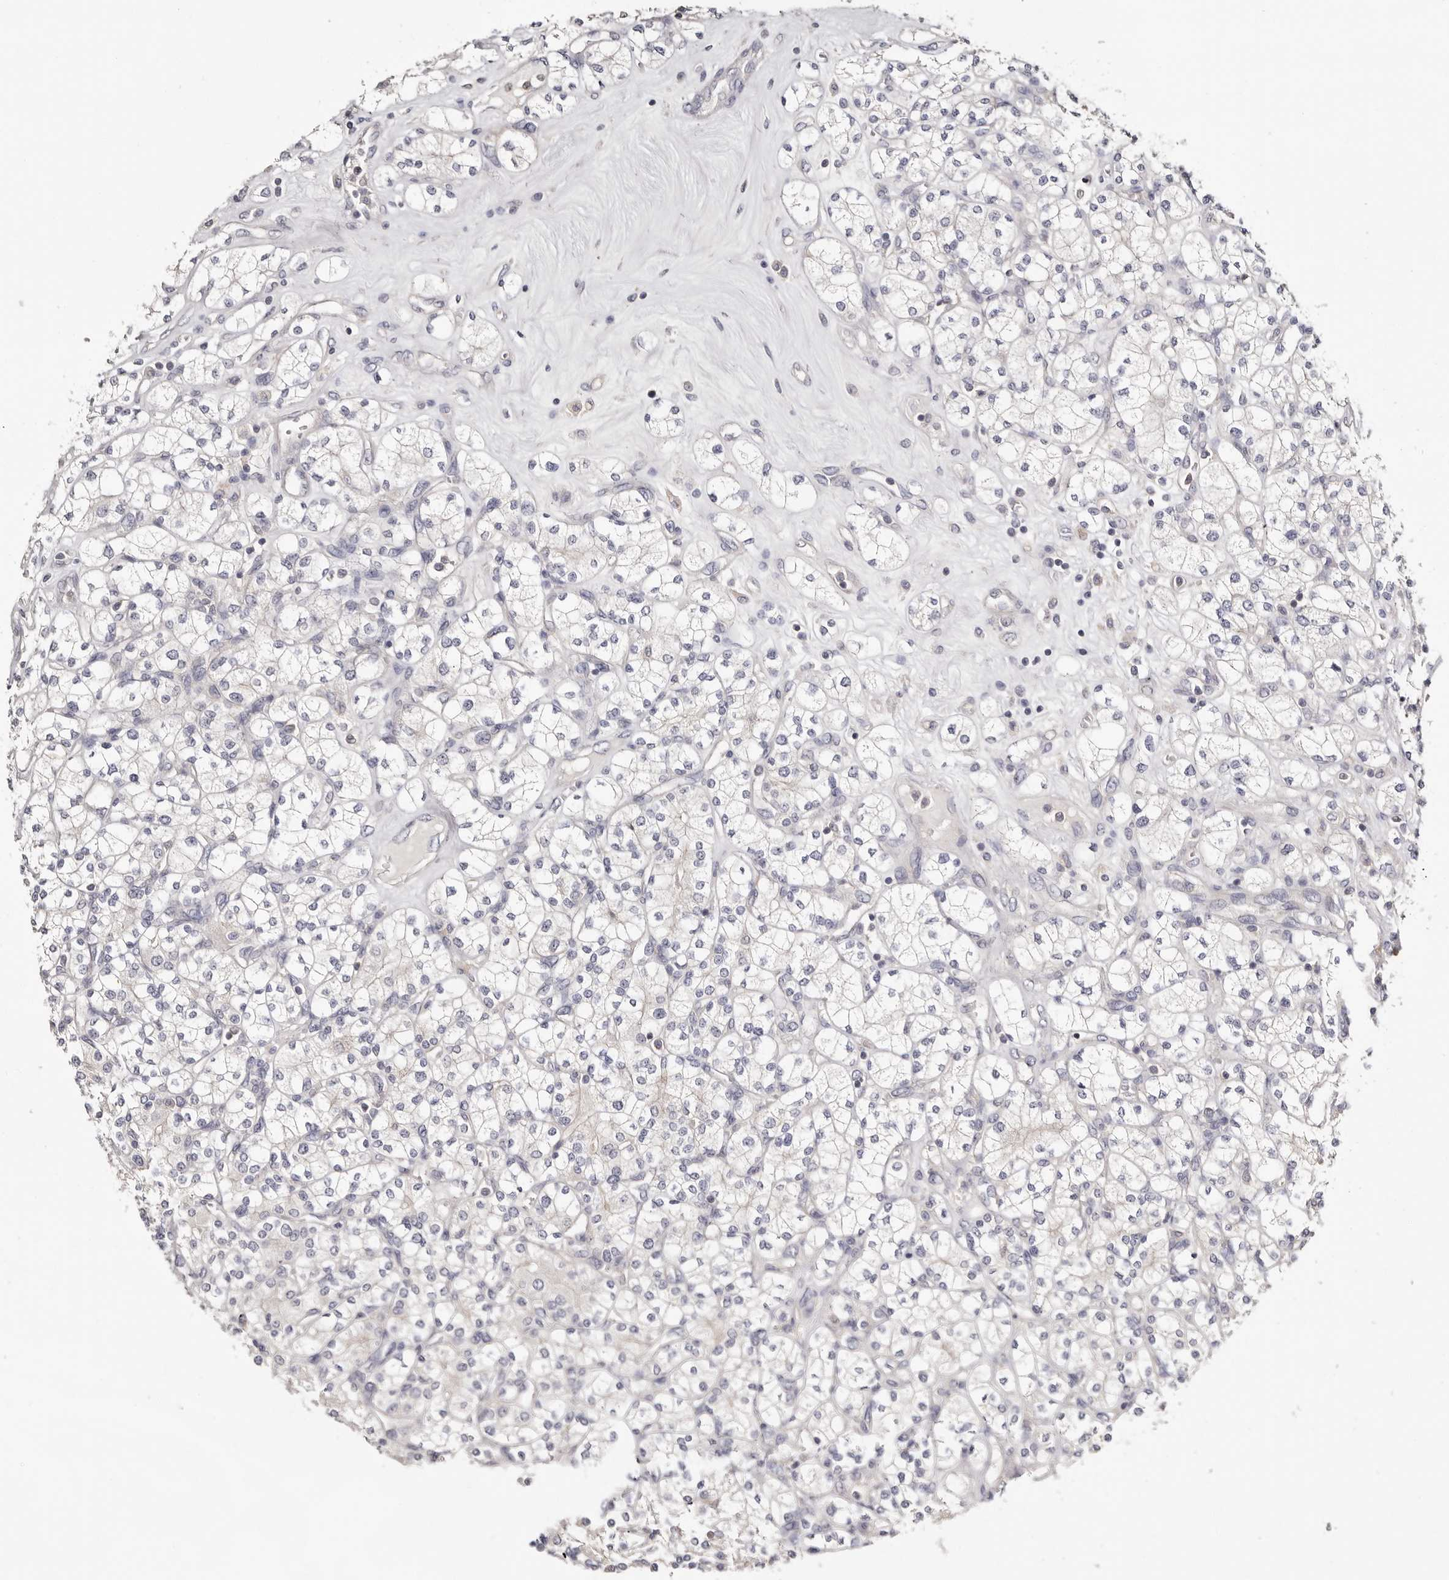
{"staining": {"intensity": "negative", "quantity": "none", "location": "none"}, "tissue": "renal cancer", "cell_type": "Tumor cells", "image_type": "cancer", "snomed": [{"axis": "morphology", "description": "Adenocarcinoma, NOS"}, {"axis": "topography", "description": "Kidney"}], "caption": "There is no significant positivity in tumor cells of renal cancer (adenocarcinoma). The staining was performed using DAB (3,3'-diaminobenzidine) to visualize the protein expression in brown, while the nuclei were stained in blue with hematoxylin (Magnification: 20x).", "gene": "S100A14", "patient": {"sex": "male", "age": 77}}